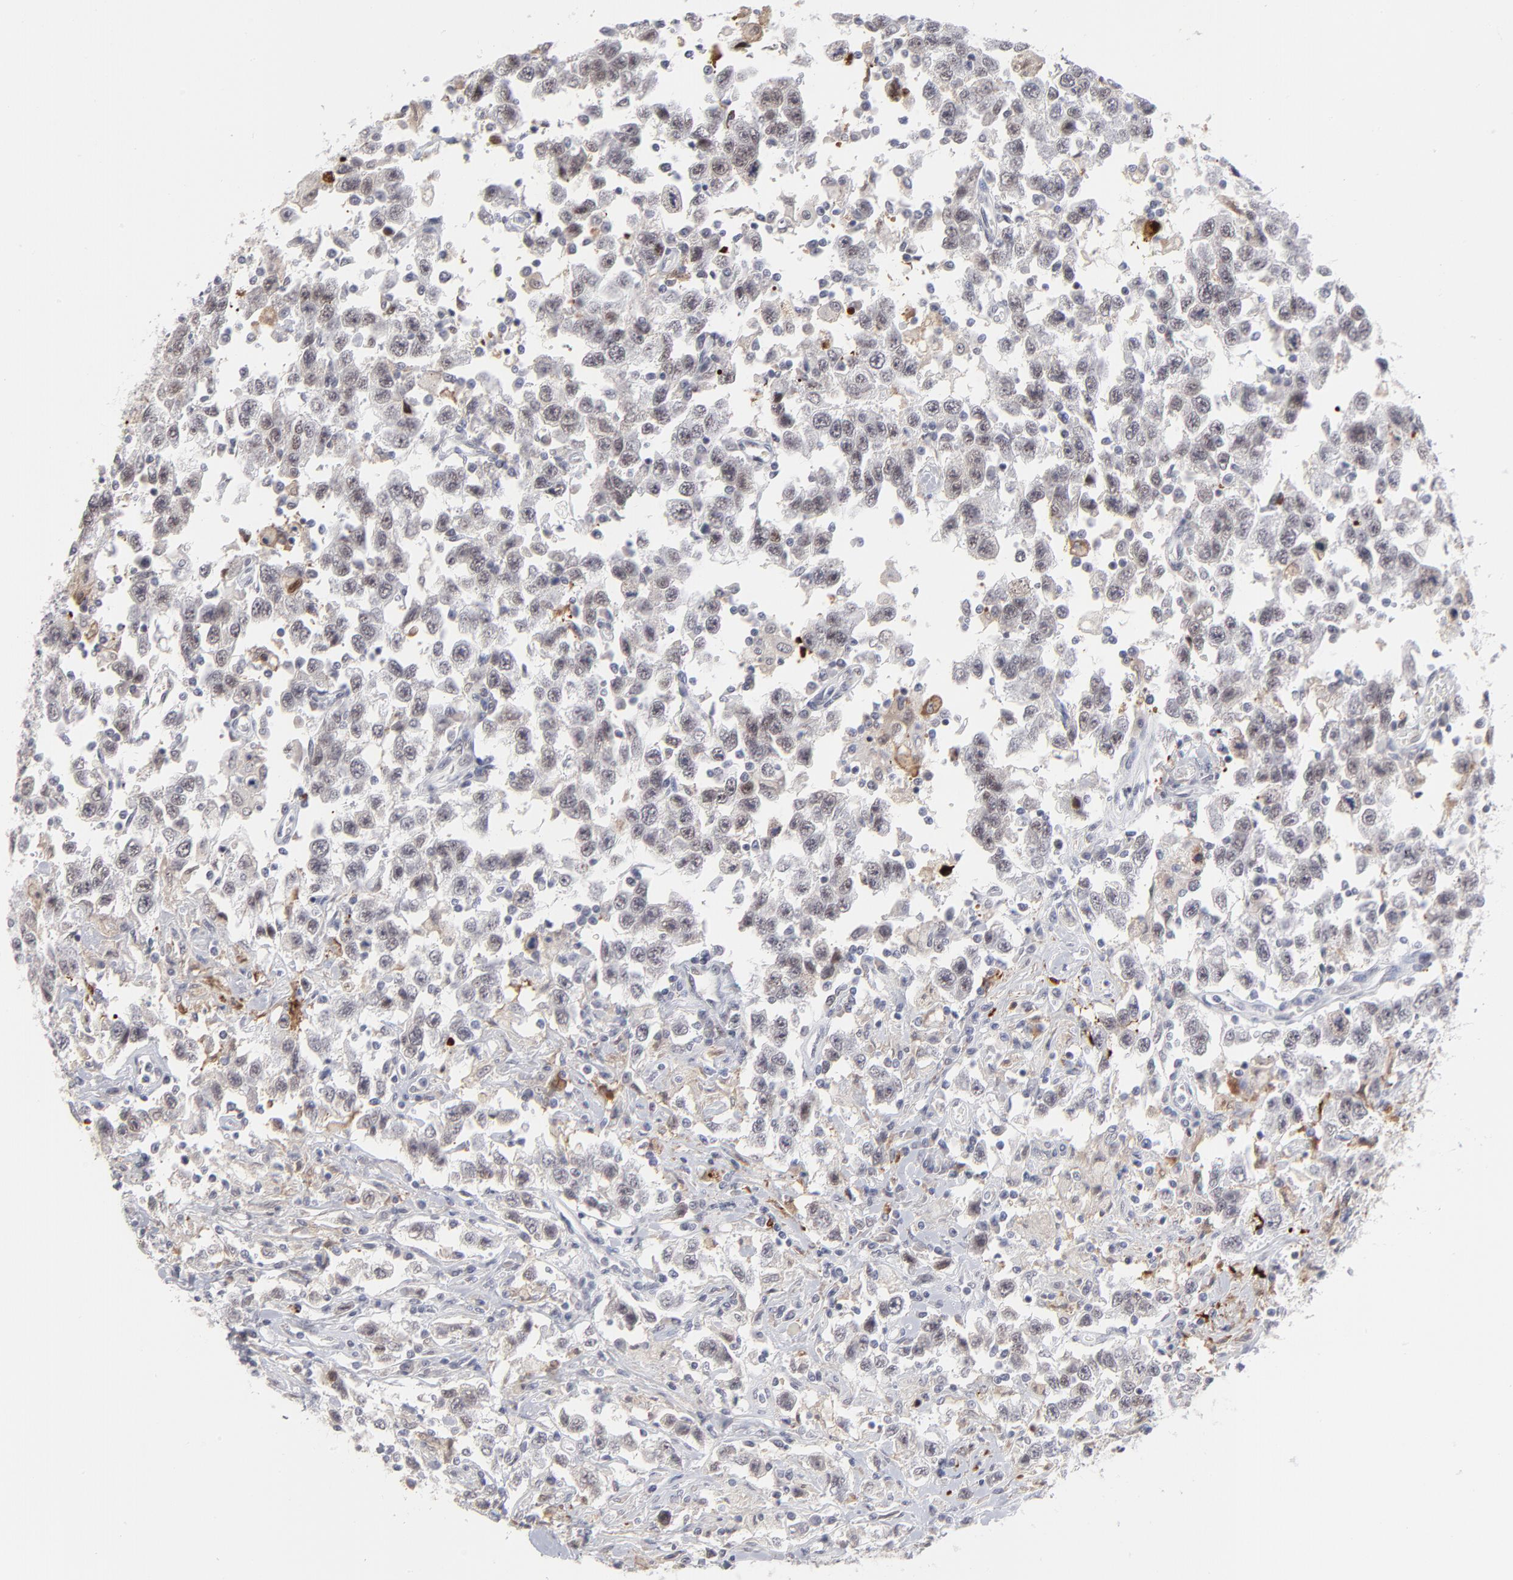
{"staining": {"intensity": "negative", "quantity": "none", "location": "none"}, "tissue": "testis cancer", "cell_type": "Tumor cells", "image_type": "cancer", "snomed": [{"axis": "morphology", "description": "Seminoma, NOS"}, {"axis": "topography", "description": "Testis"}], "caption": "An immunohistochemistry photomicrograph of testis cancer is shown. There is no staining in tumor cells of testis cancer.", "gene": "CCR2", "patient": {"sex": "male", "age": 41}}